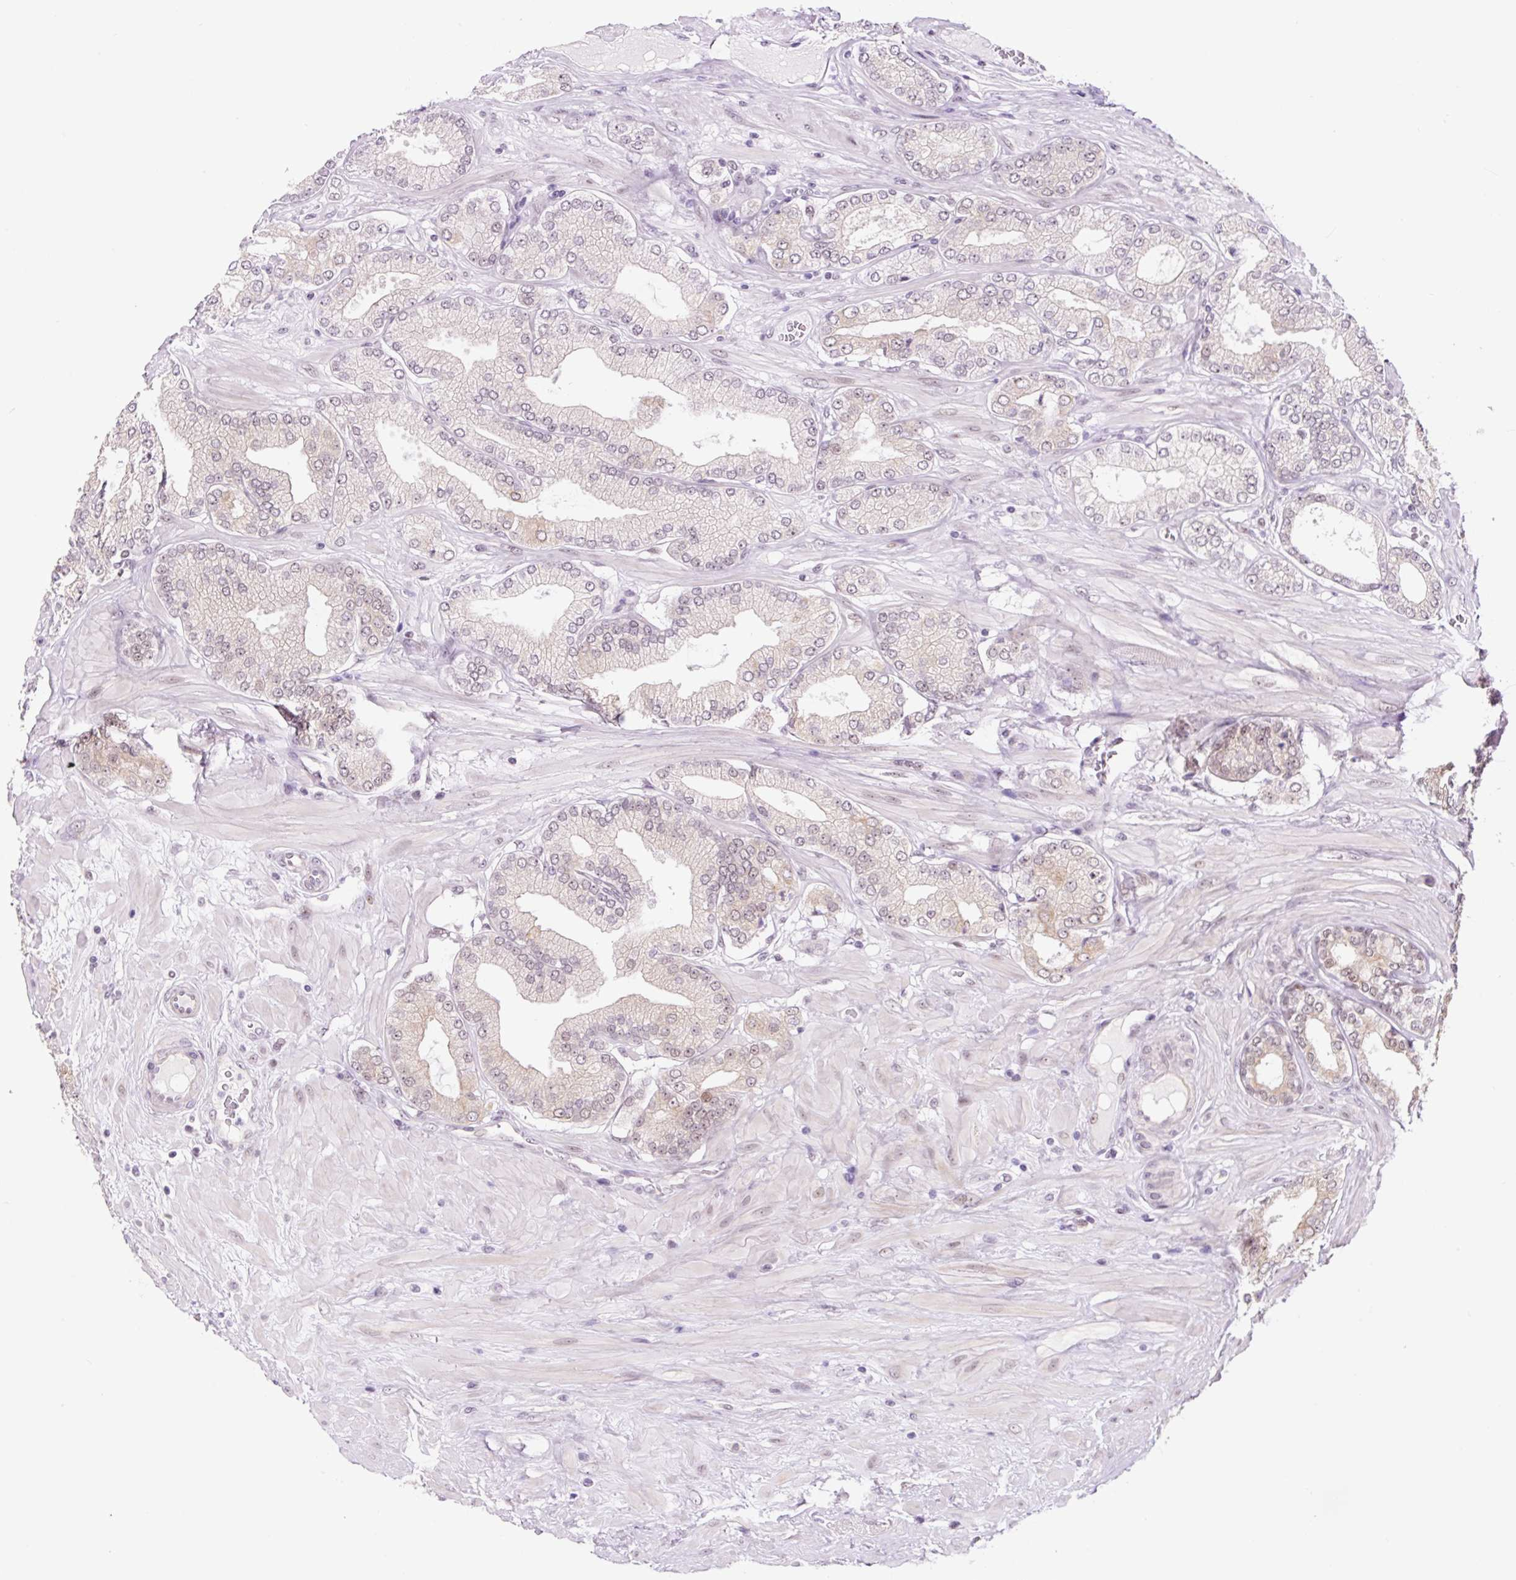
{"staining": {"intensity": "negative", "quantity": "none", "location": "none"}, "tissue": "prostate cancer", "cell_type": "Tumor cells", "image_type": "cancer", "snomed": [{"axis": "morphology", "description": "Adenocarcinoma, High grade"}, {"axis": "topography", "description": "Prostate"}], "caption": "Tumor cells show no significant protein positivity in prostate cancer.", "gene": "TAF1A", "patient": {"sex": "male", "age": 68}}